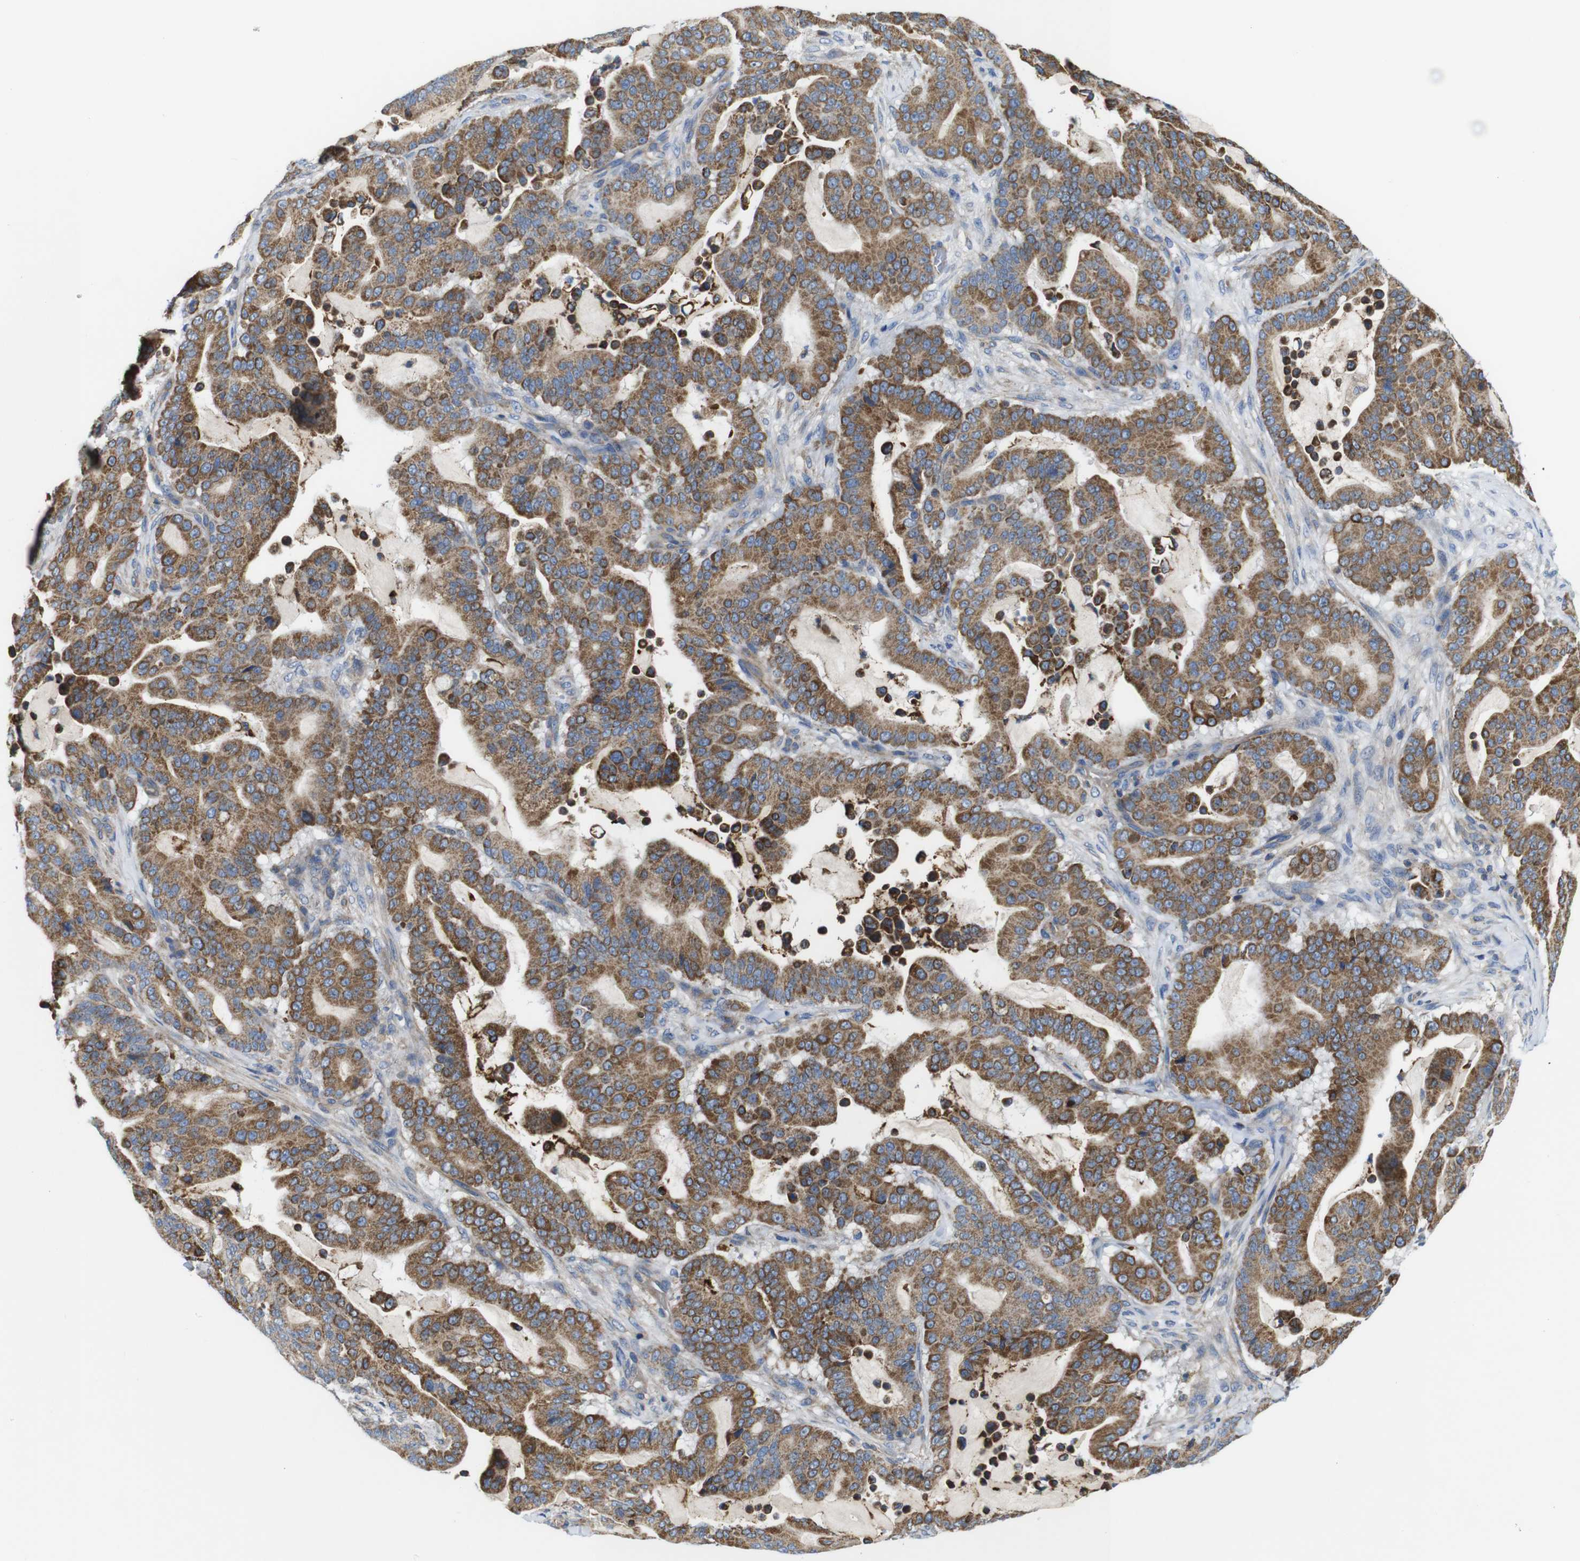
{"staining": {"intensity": "strong", "quantity": ">75%", "location": "cytoplasmic/membranous"}, "tissue": "pancreatic cancer", "cell_type": "Tumor cells", "image_type": "cancer", "snomed": [{"axis": "morphology", "description": "Adenocarcinoma, NOS"}, {"axis": "topography", "description": "Pancreas"}], "caption": "Strong cytoplasmic/membranous protein expression is appreciated in about >75% of tumor cells in pancreatic cancer (adenocarcinoma).", "gene": "PDCD1LG2", "patient": {"sex": "male", "age": 63}}